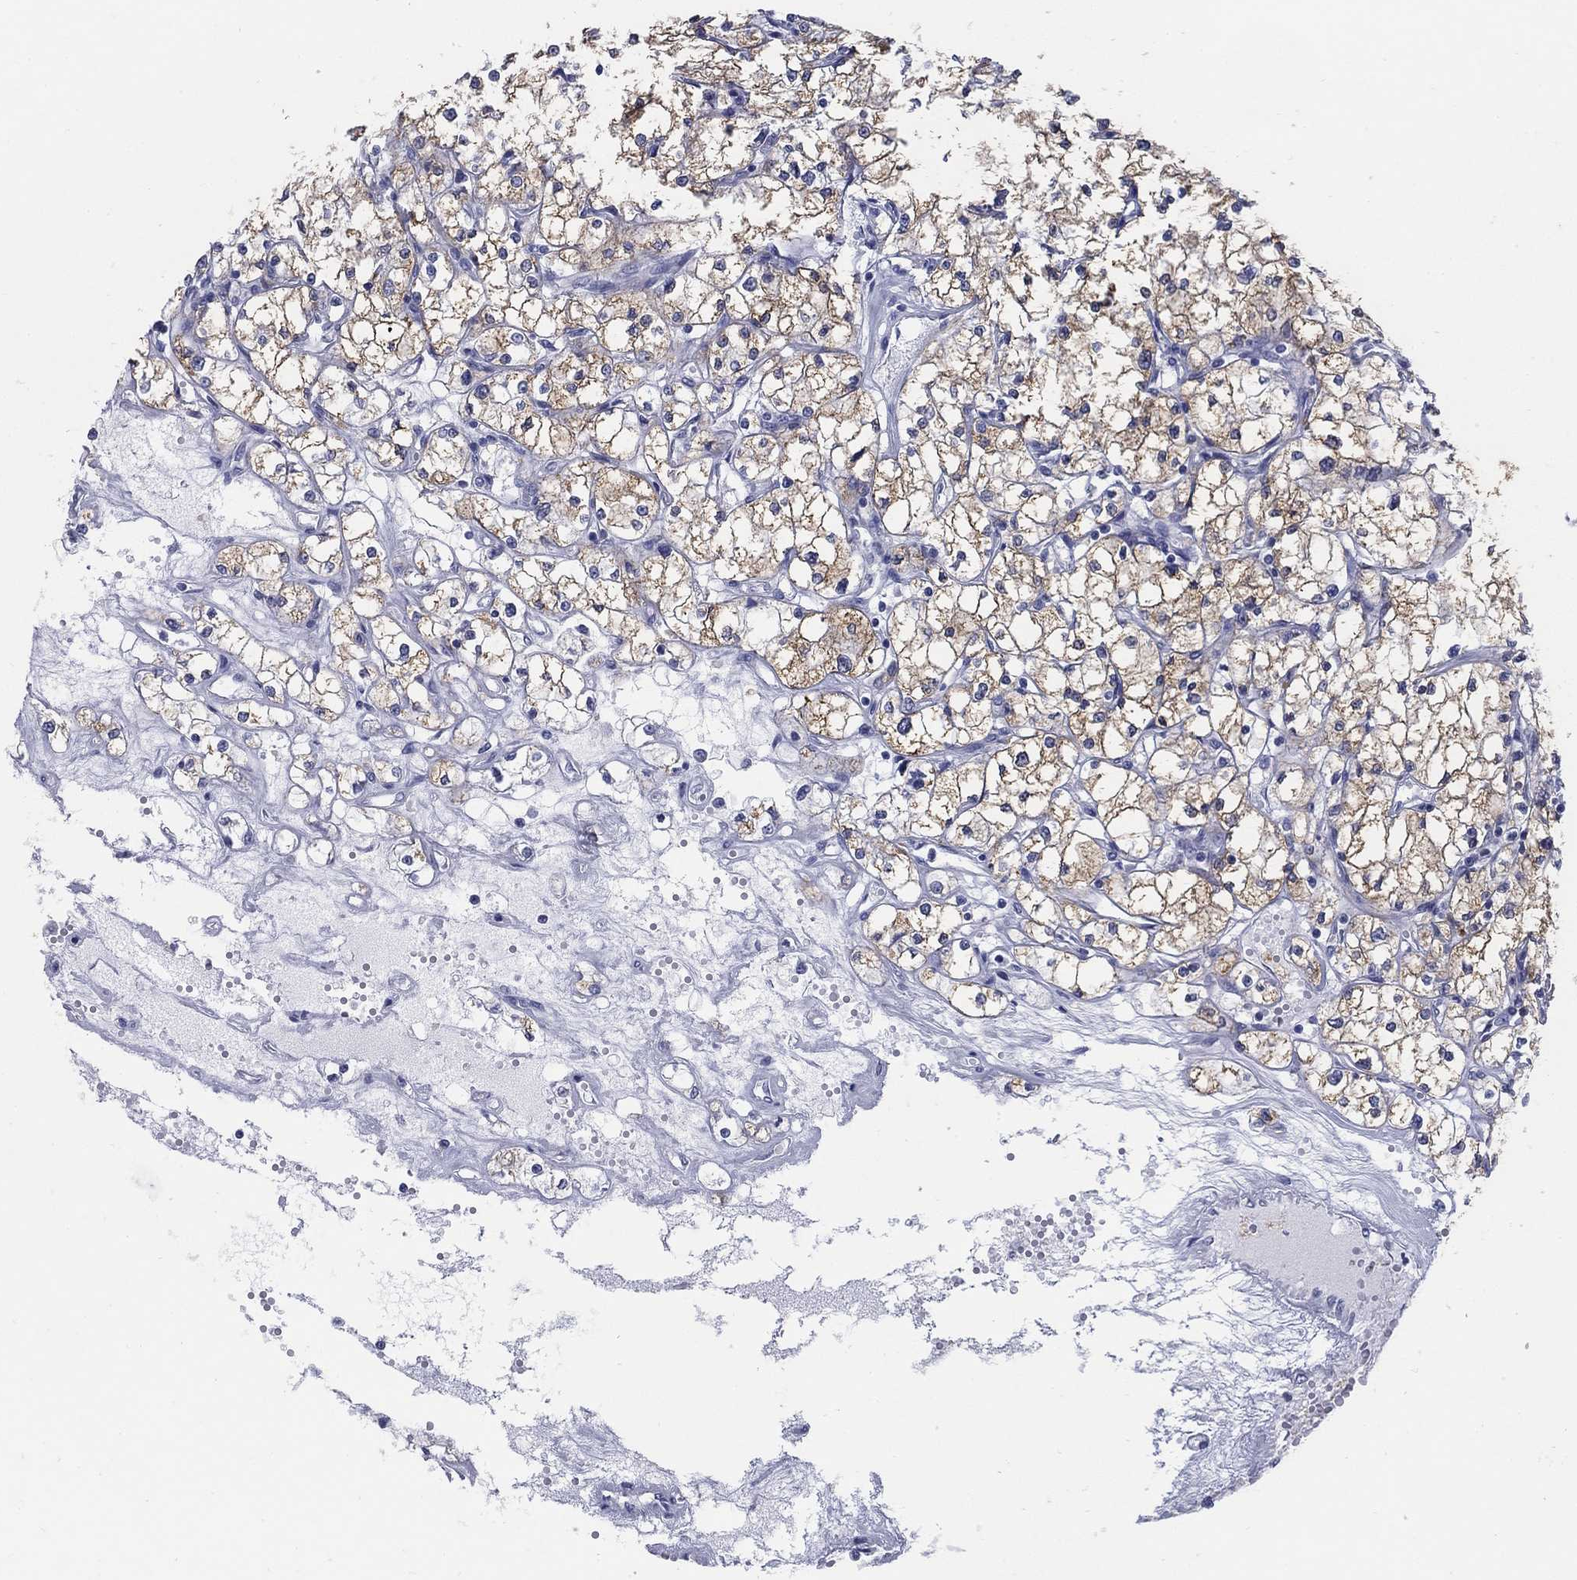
{"staining": {"intensity": "moderate", "quantity": ">75%", "location": "cytoplasmic/membranous"}, "tissue": "renal cancer", "cell_type": "Tumor cells", "image_type": "cancer", "snomed": [{"axis": "morphology", "description": "Adenocarcinoma, NOS"}, {"axis": "topography", "description": "Kidney"}], "caption": "Renal adenocarcinoma was stained to show a protein in brown. There is medium levels of moderate cytoplasmic/membranous positivity in about >75% of tumor cells.", "gene": "SCCPDH", "patient": {"sex": "male", "age": 67}}